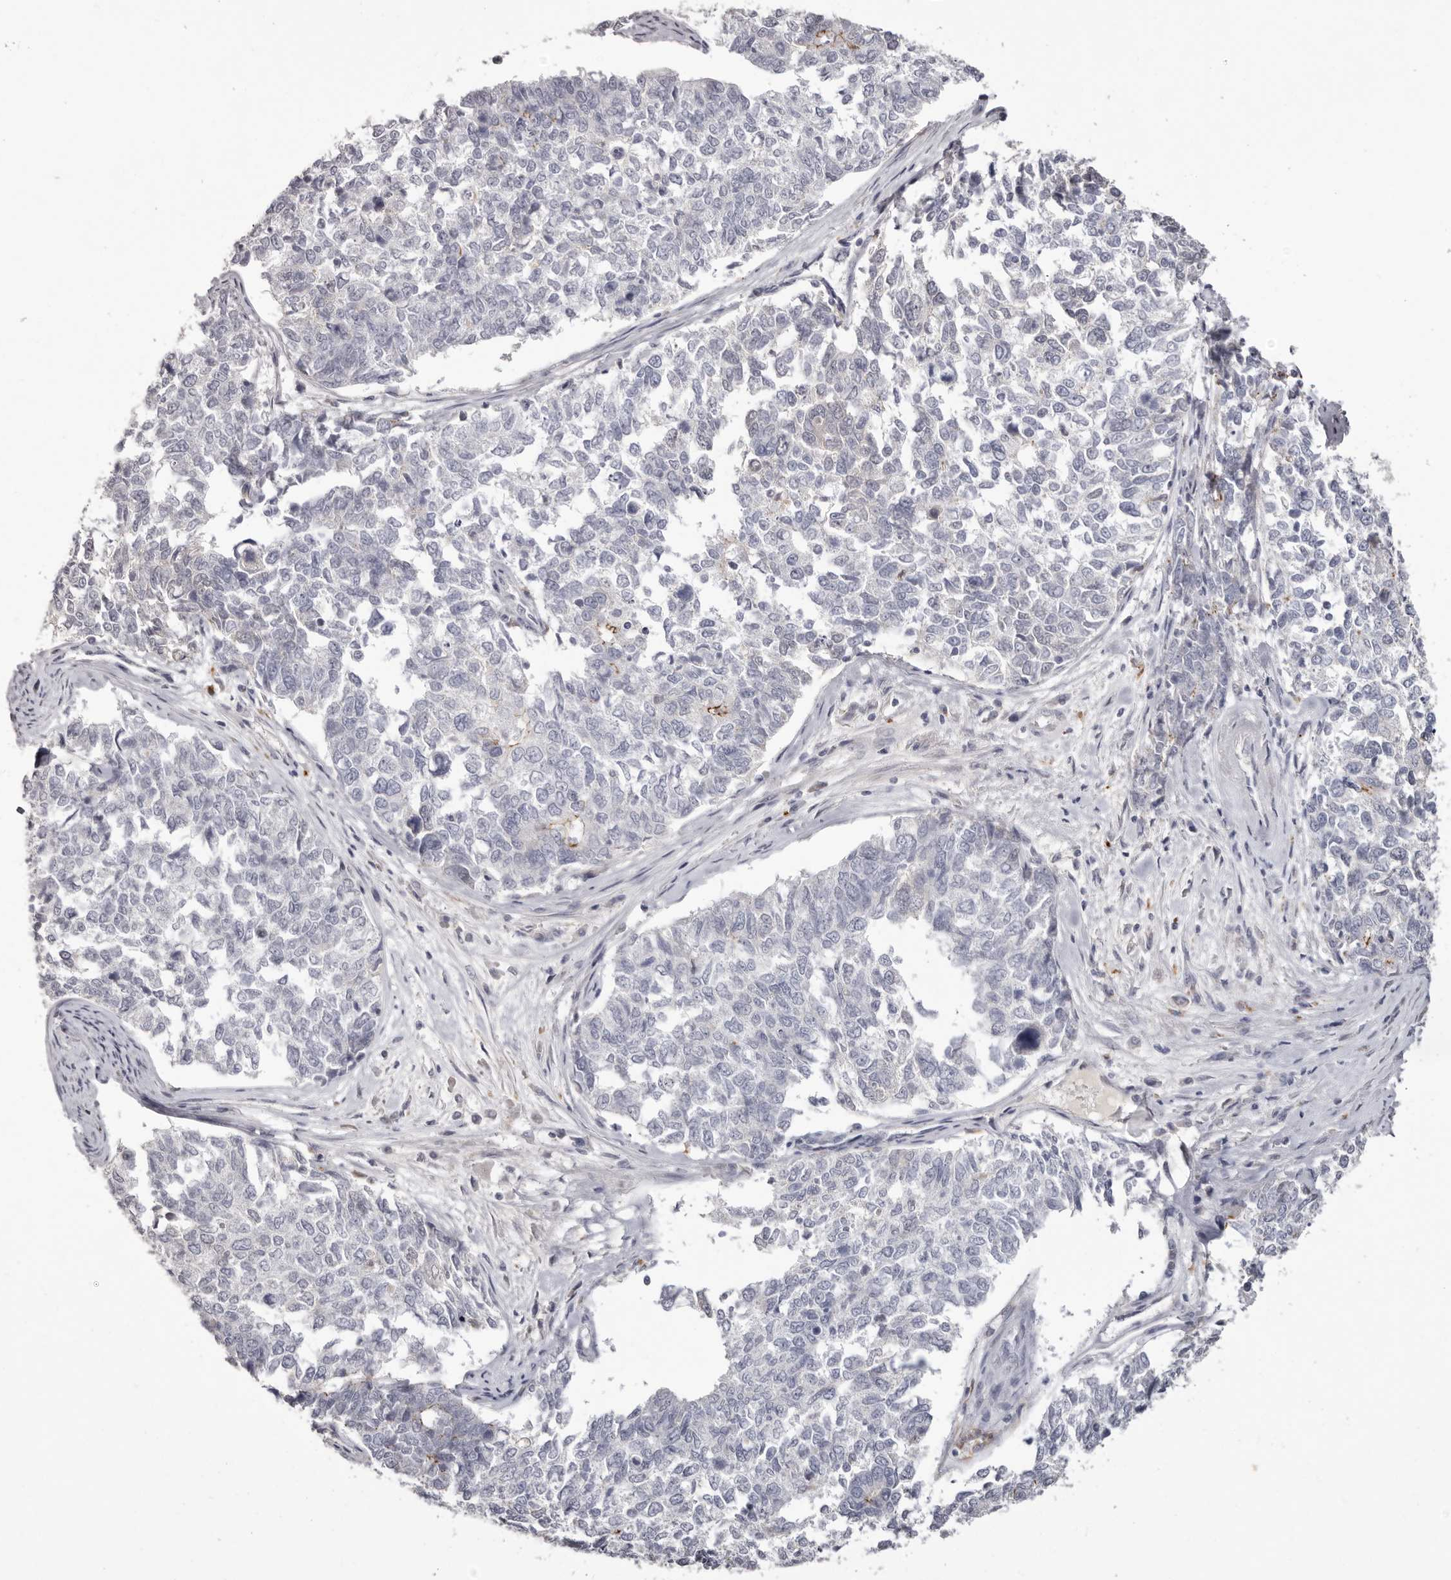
{"staining": {"intensity": "negative", "quantity": "none", "location": "none"}, "tissue": "cervical cancer", "cell_type": "Tumor cells", "image_type": "cancer", "snomed": [{"axis": "morphology", "description": "Squamous cell carcinoma, NOS"}, {"axis": "topography", "description": "Cervix"}], "caption": "High power microscopy photomicrograph of an immunohistochemistry (IHC) image of cervical squamous cell carcinoma, revealing no significant expression in tumor cells.", "gene": "PCDHB6", "patient": {"sex": "female", "age": 63}}